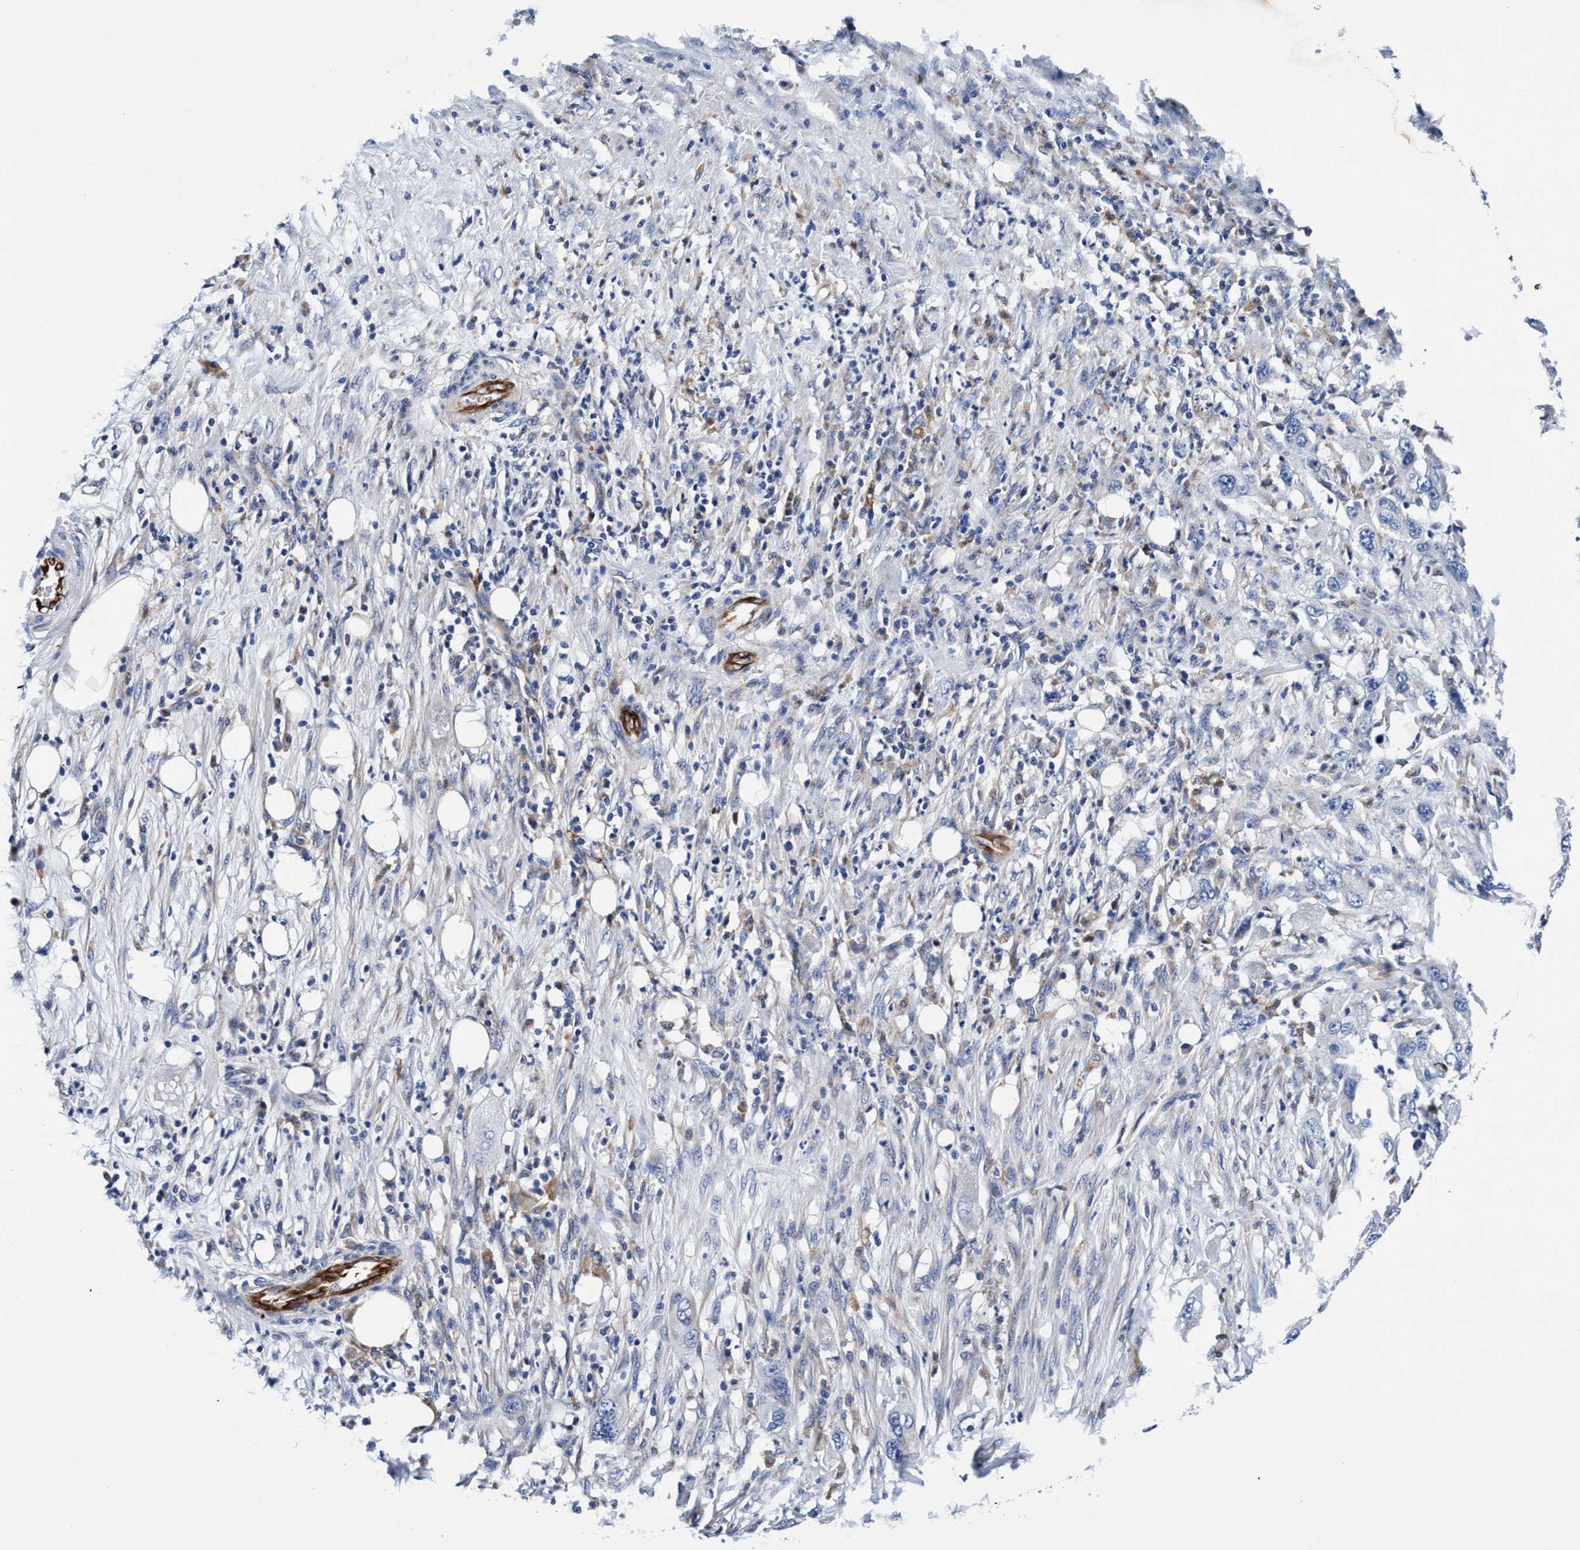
{"staining": {"intensity": "negative", "quantity": "none", "location": "none"}, "tissue": "pancreatic cancer", "cell_type": "Tumor cells", "image_type": "cancer", "snomed": [{"axis": "morphology", "description": "Adenocarcinoma, NOS"}, {"axis": "topography", "description": "Pancreas"}], "caption": "There is no significant staining in tumor cells of pancreatic cancer.", "gene": "UBALD2", "patient": {"sex": "female", "age": 78}}